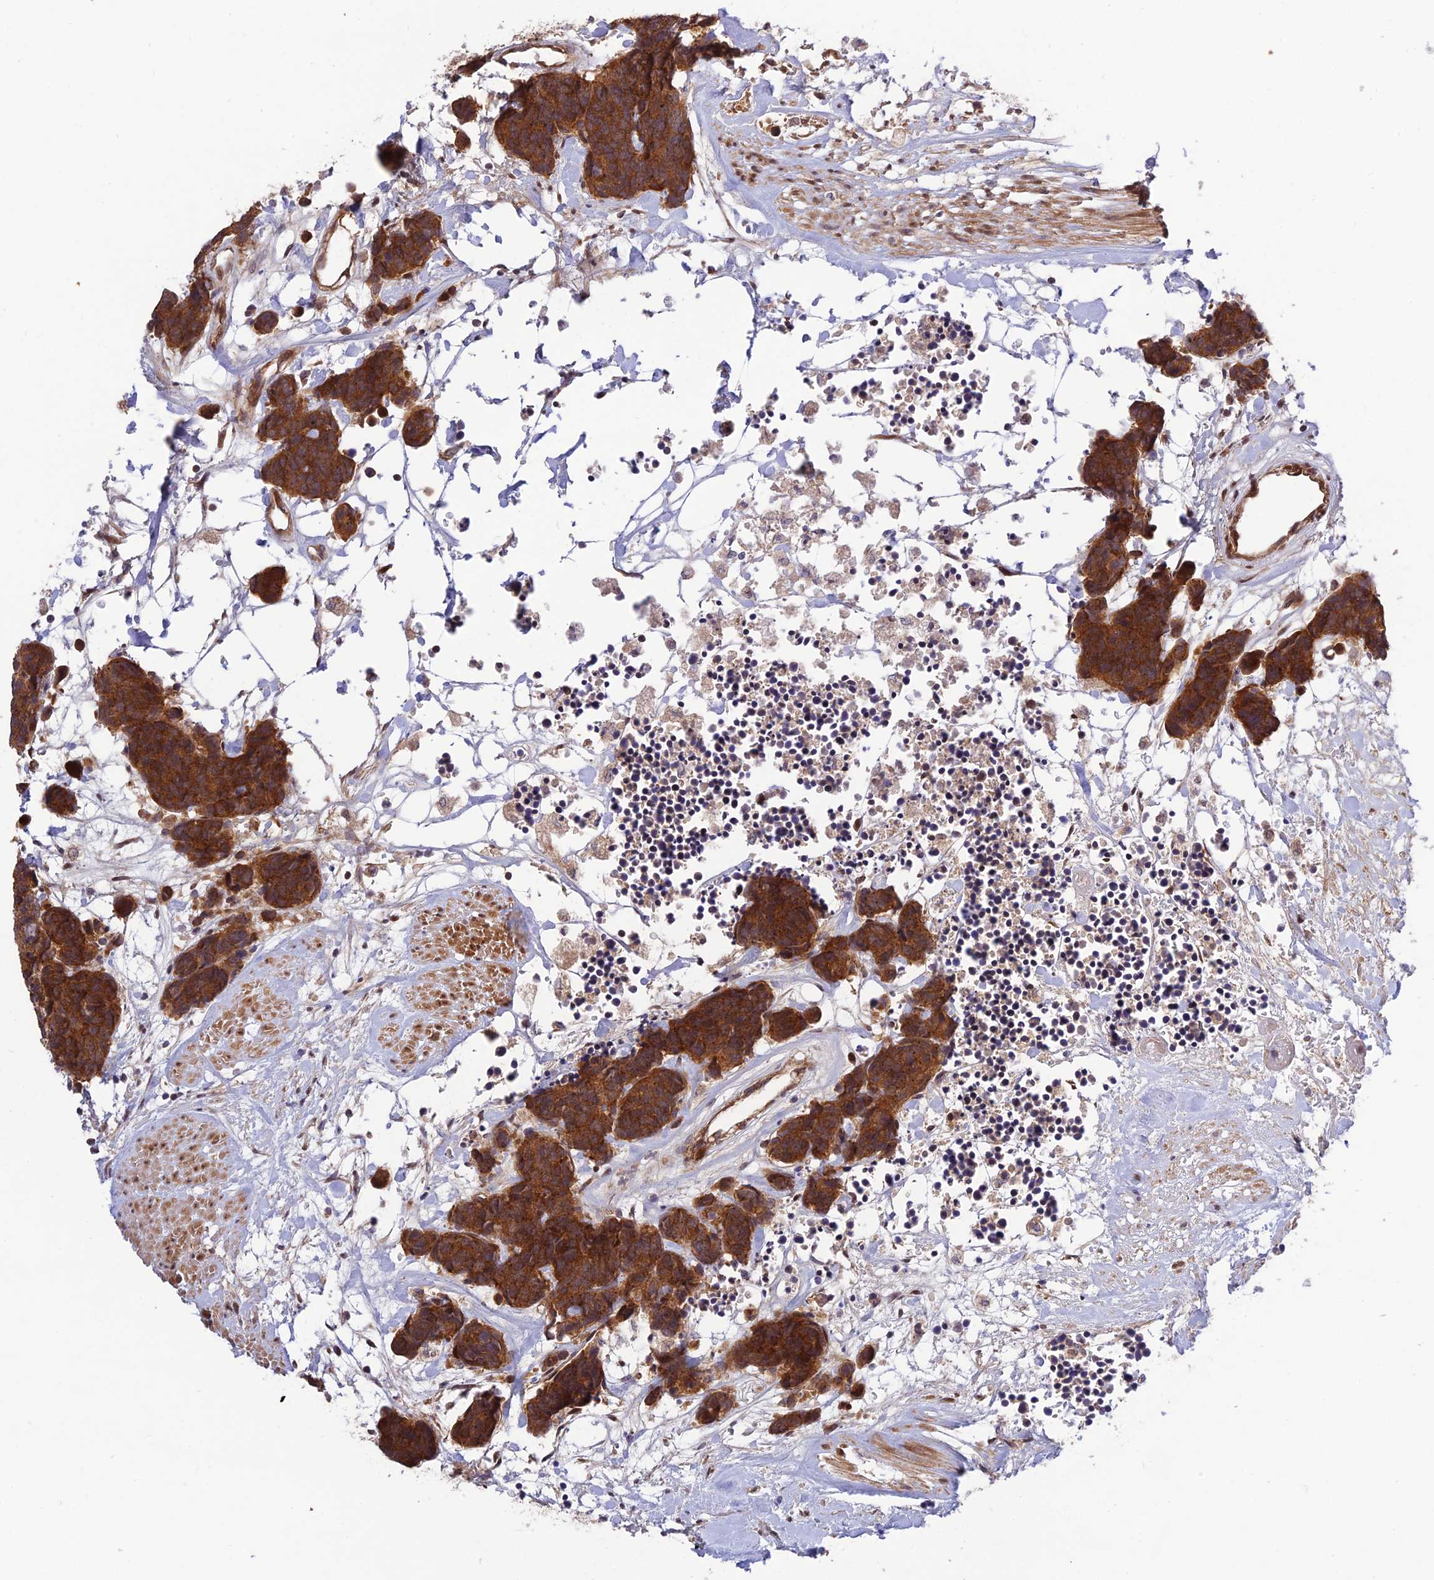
{"staining": {"intensity": "strong", "quantity": ">75%", "location": "cytoplasmic/membranous"}, "tissue": "carcinoid", "cell_type": "Tumor cells", "image_type": "cancer", "snomed": [{"axis": "morphology", "description": "Carcinoma, NOS"}, {"axis": "morphology", "description": "Carcinoid, malignant, NOS"}, {"axis": "topography", "description": "Urinary bladder"}], "caption": "Protein staining by immunohistochemistry (IHC) reveals strong cytoplasmic/membranous expression in approximately >75% of tumor cells in carcinoma.", "gene": "PLEKHG2", "patient": {"sex": "male", "age": 57}}